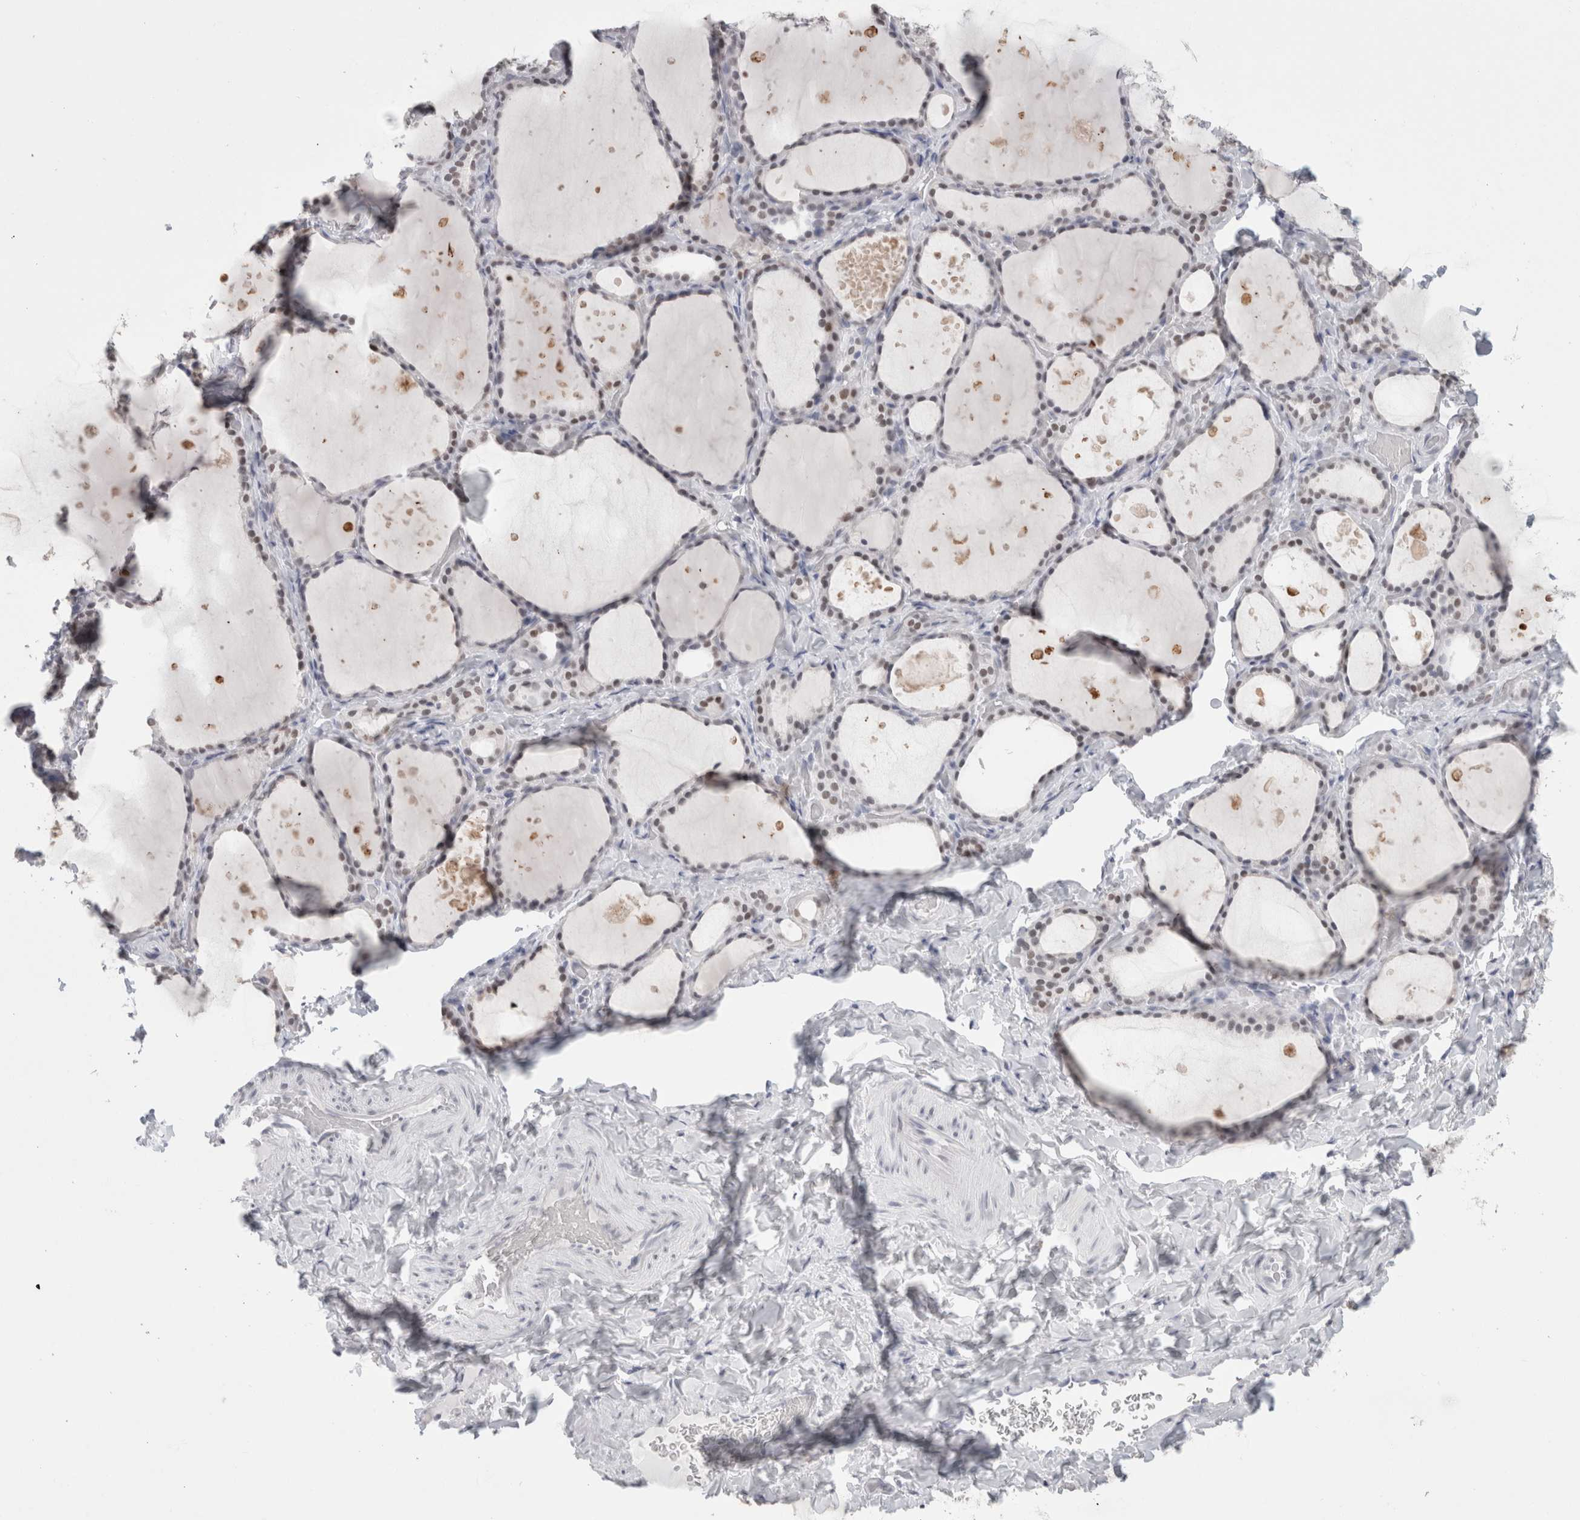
{"staining": {"intensity": "moderate", "quantity": "25%-75%", "location": "nuclear"}, "tissue": "thyroid gland", "cell_type": "Glandular cells", "image_type": "normal", "snomed": [{"axis": "morphology", "description": "Normal tissue, NOS"}, {"axis": "topography", "description": "Thyroid gland"}], "caption": "Glandular cells exhibit moderate nuclear staining in approximately 25%-75% of cells in benign thyroid gland.", "gene": "SMARCC1", "patient": {"sex": "female", "age": 44}}